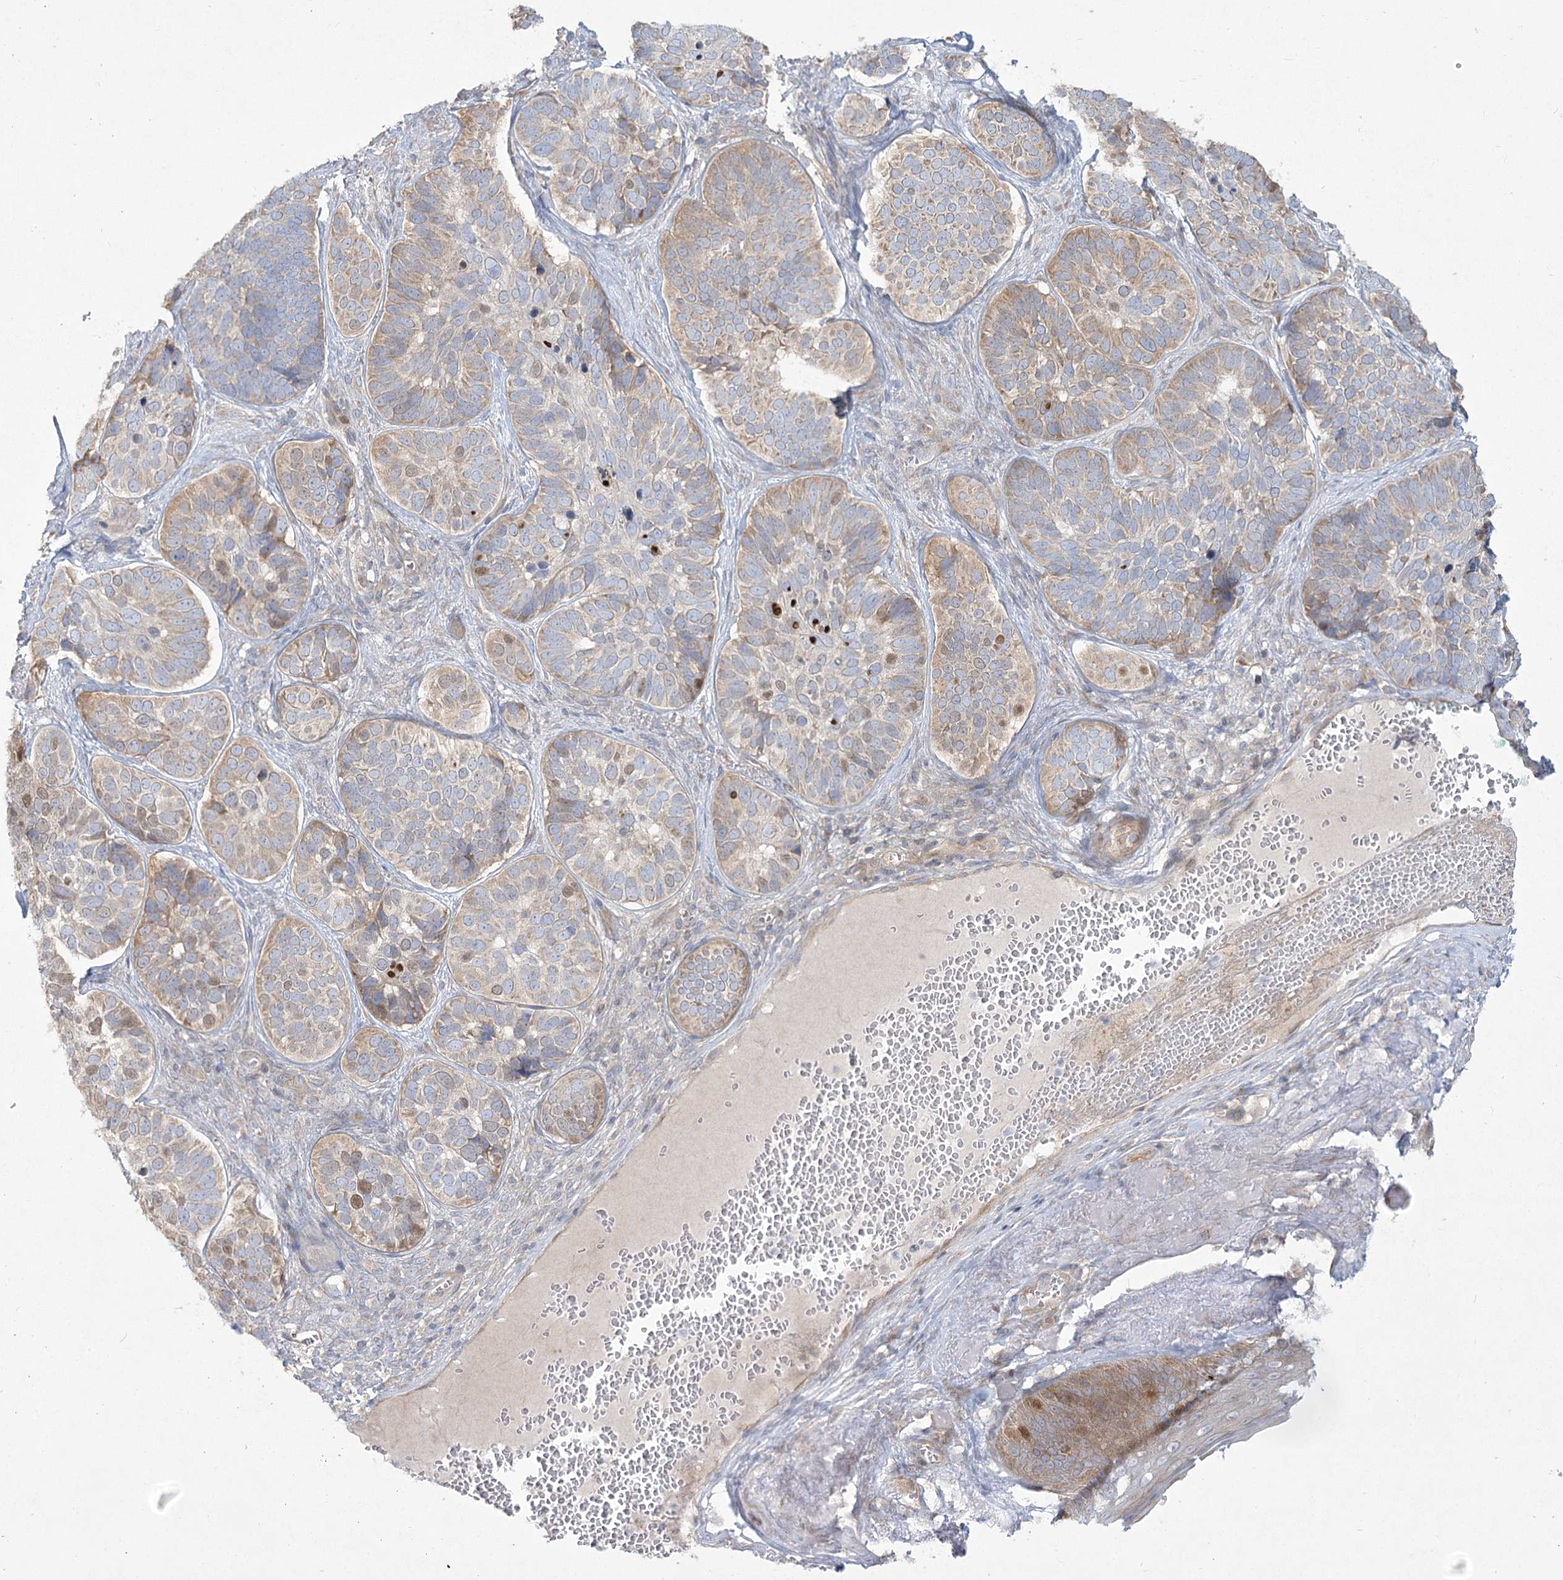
{"staining": {"intensity": "moderate", "quantity": ">75%", "location": "cytoplasmic/membranous,nuclear"}, "tissue": "skin cancer", "cell_type": "Tumor cells", "image_type": "cancer", "snomed": [{"axis": "morphology", "description": "Basal cell carcinoma"}, {"axis": "topography", "description": "Skin"}], "caption": "Tumor cells exhibit medium levels of moderate cytoplasmic/membranous and nuclear positivity in approximately >75% of cells in human basal cell carcinoma (skin).", "gene": "CAMTA1", "patient": {"sex": "male", "age": 62}}